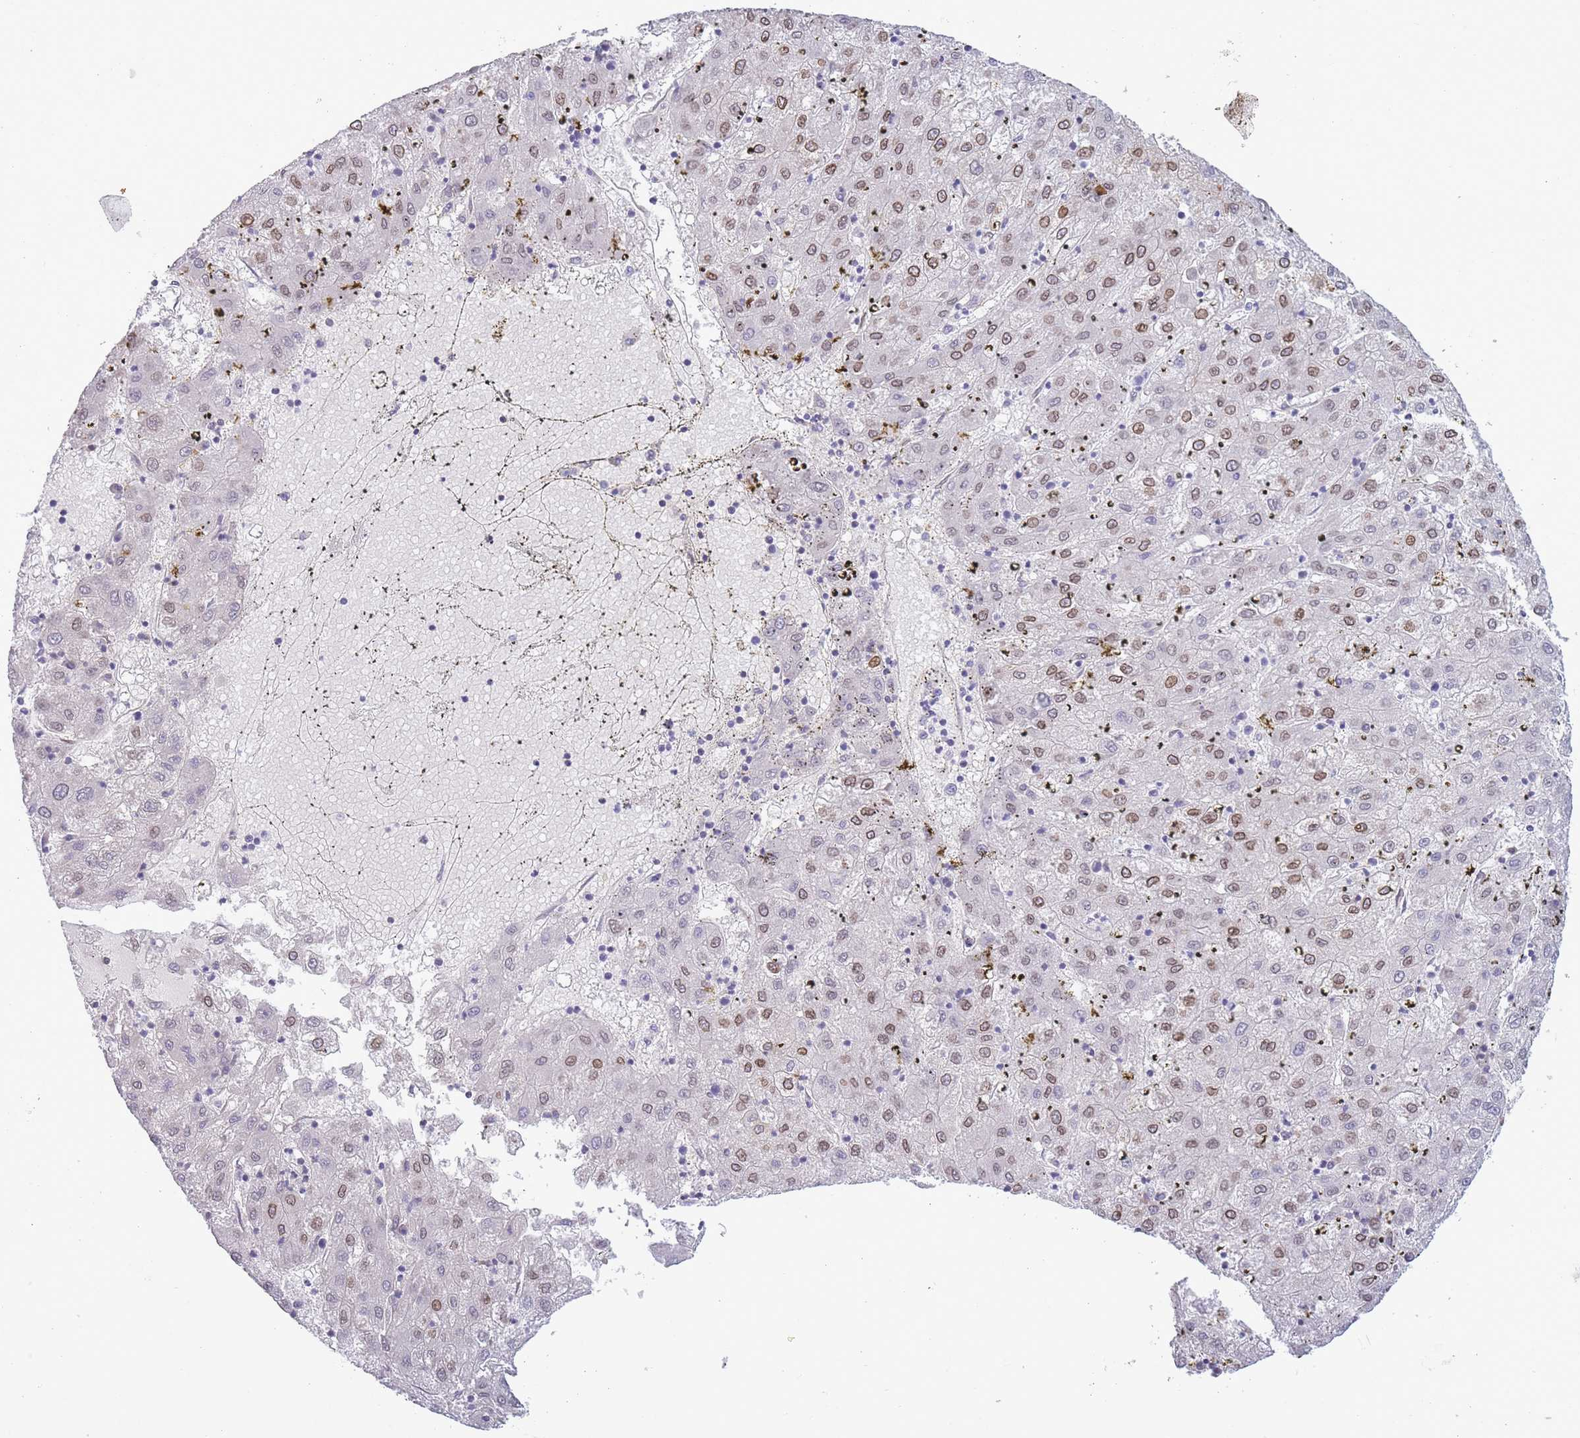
{"staining": {"intensity": "moderate", "quantity": ">75%", "location": "nuclear"}, "tissue": "liver cancer", "cell_type": "Tumor cells", "image_type": "cancer", "snomed": [{"axis": "morphology", "description": "Carcinoma, Hepatocellular, NOS"}, {"axis": "topography", "description": "Liver"}], "caption": "IHC micrograph of human hepatocellular carcinoma (liver) stained for a protein (brown), which reveals medium levels of moderate nuclear expression in approximately >75% of tumor cells.", "gene": "PDHA1", "patient": {"sex": "male", "age": 72}}